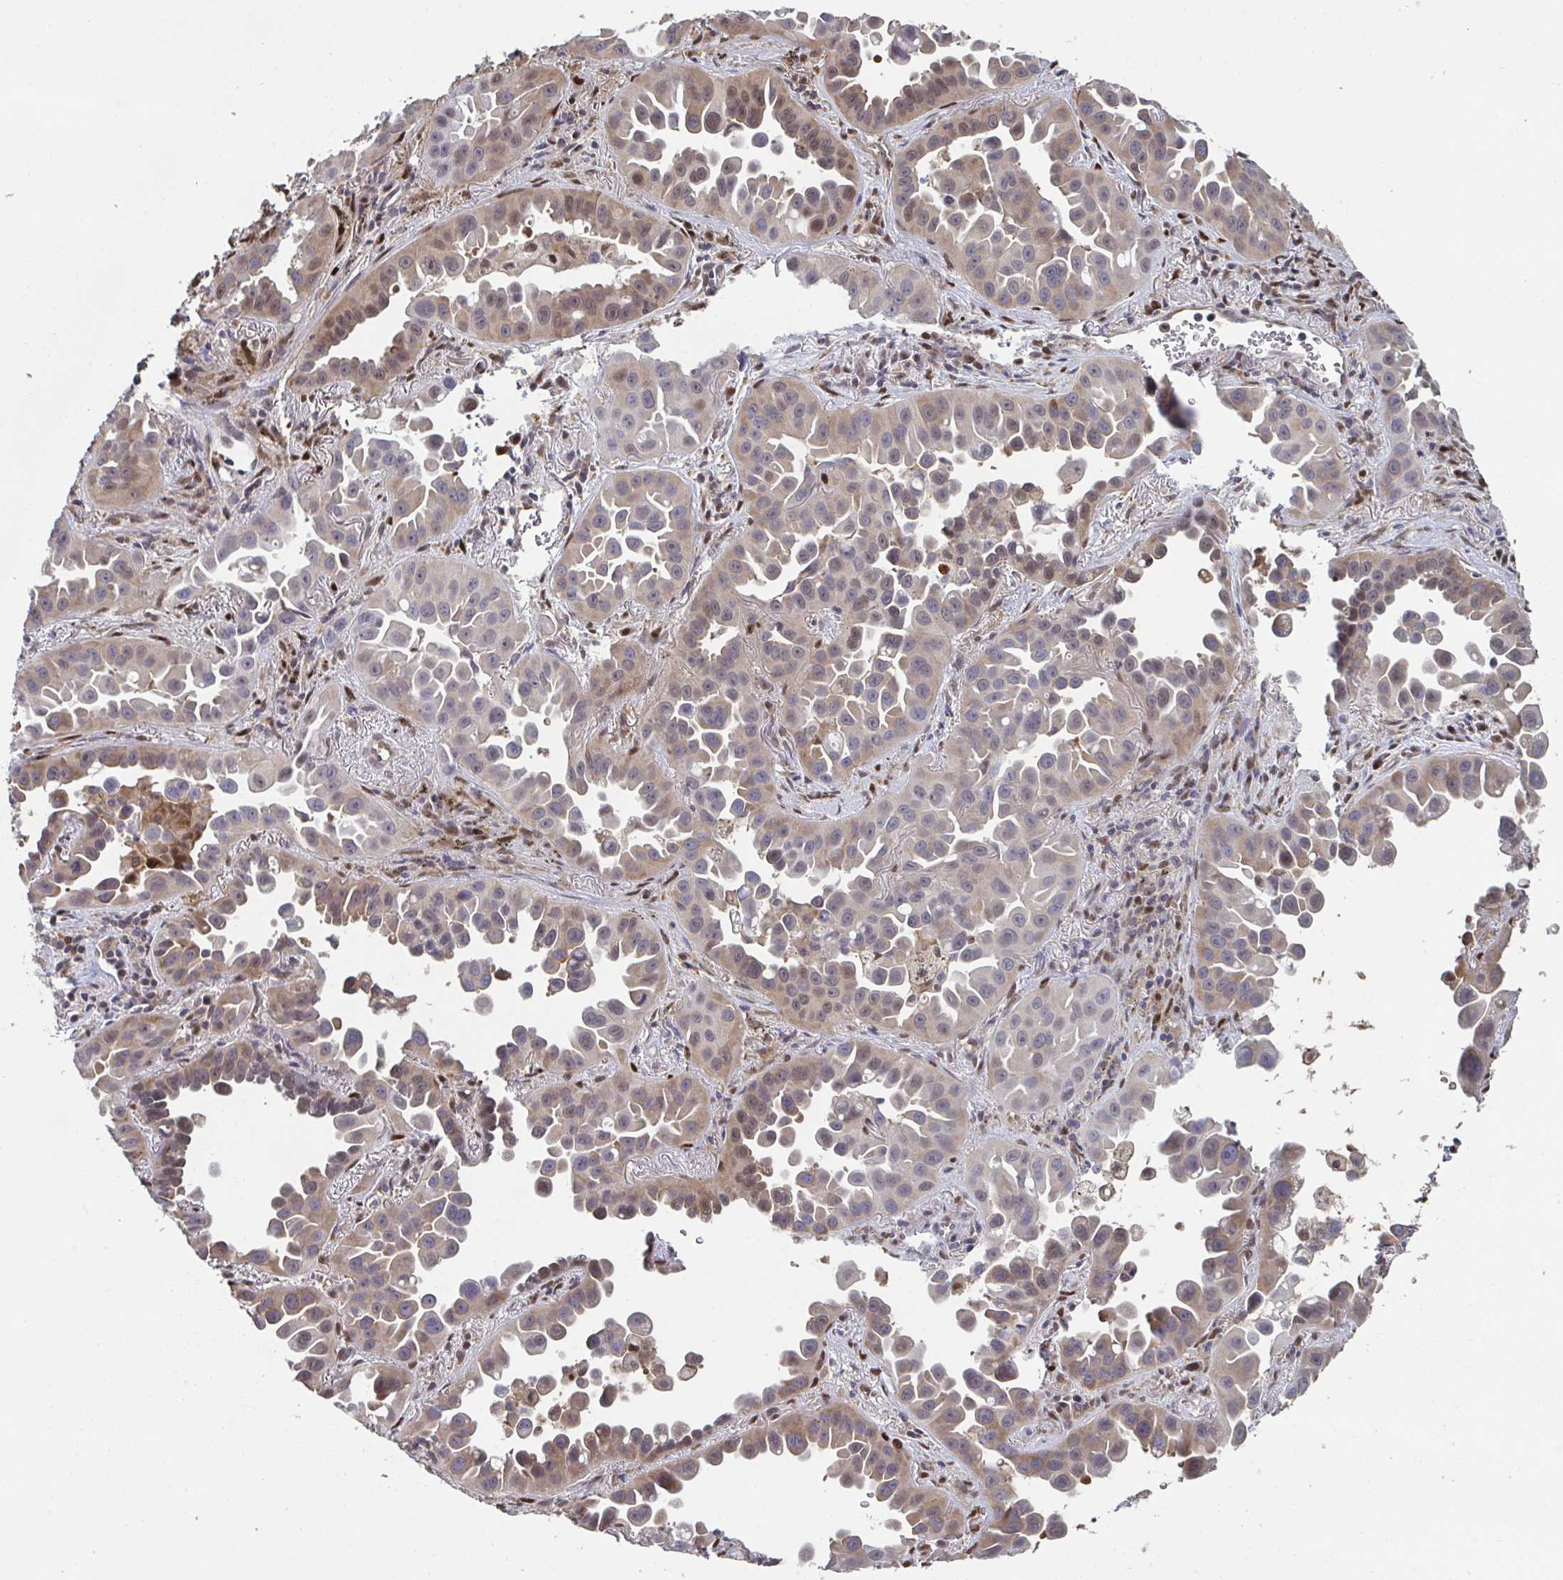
{"staining": {"intensity": "weak", "quantity": "25%-75%", "location": "cytoplasmic/membranous,nuclear"}, "tissue": "lung cancer", "cell_type": "Tumor cells", "image_type": "cancer", "snomed": [{"axis": "morphology", "description": "Adenocarcinoma, NOS"}, {"axis": "topography", "description": "Lung"}], "caption": "Immunohistochemistry micrograph of human lung adenocarcinoma stained for a protein (brown), which demonstrates low levels of weak cytoplasmic/membranous and nuclear positivity in about 25%-75% of tumor cells.", "gene": "ACD", "patient": {"sex": "male", "age": 68}}